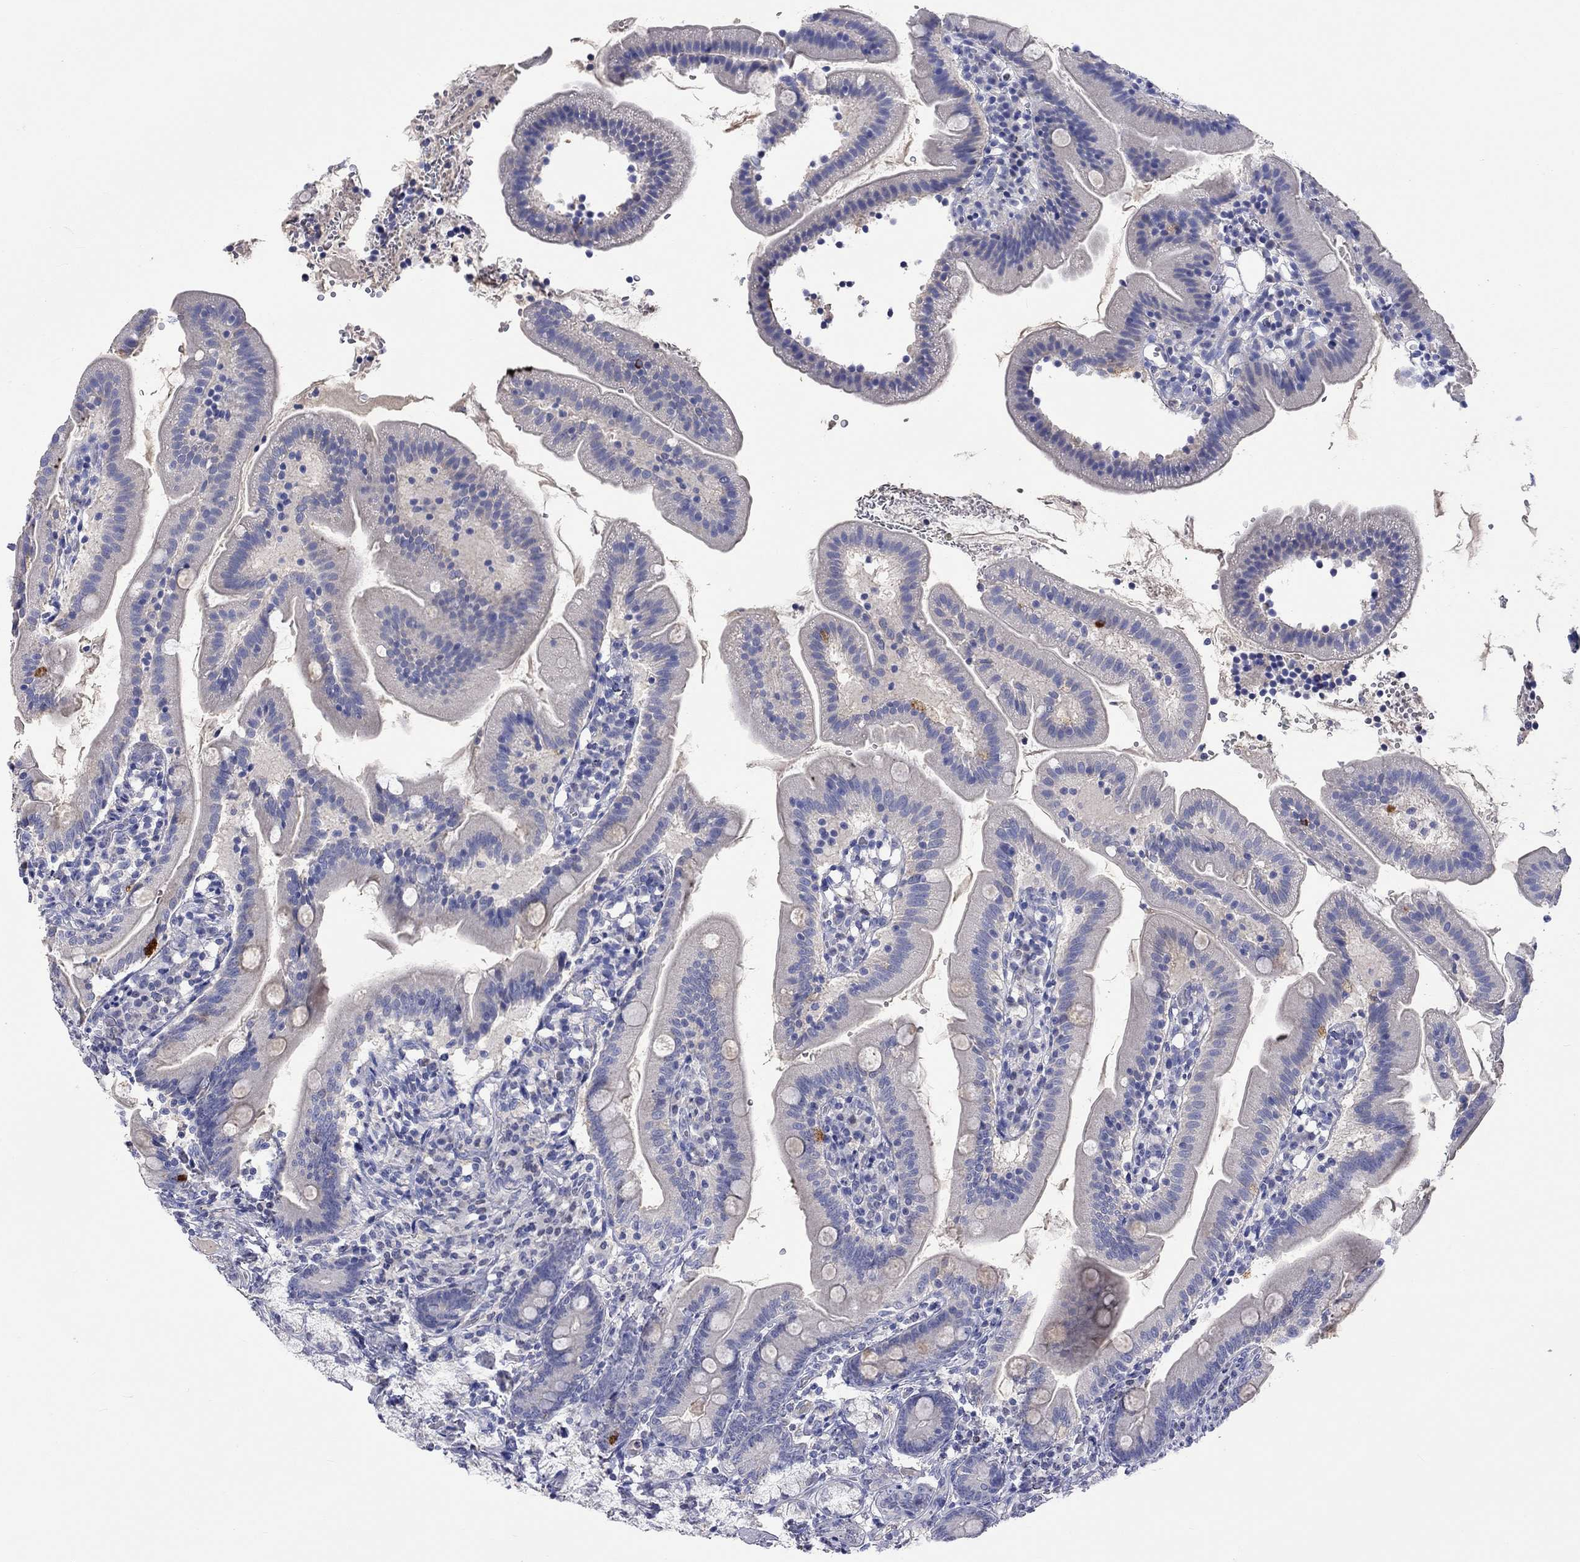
{"staining": {"intensity": "negative", "quantity": "none", "location": "none"}, "tissue": "duodenum", "cell_type": "Glandular cells", "image_type": "normal", "snomed": [{"axis": "morphology", "description": "Normal tissue, NOS"}, {"axis": "topography", "description": "Duodenum"}], "caption": "Glandular cells are negative for brown protein staining in benign duodenum. (IHC, brightfield microscopy, high magnification).", "gene": "LRFN4", "patient": {"sex": "female", "age": 67}}